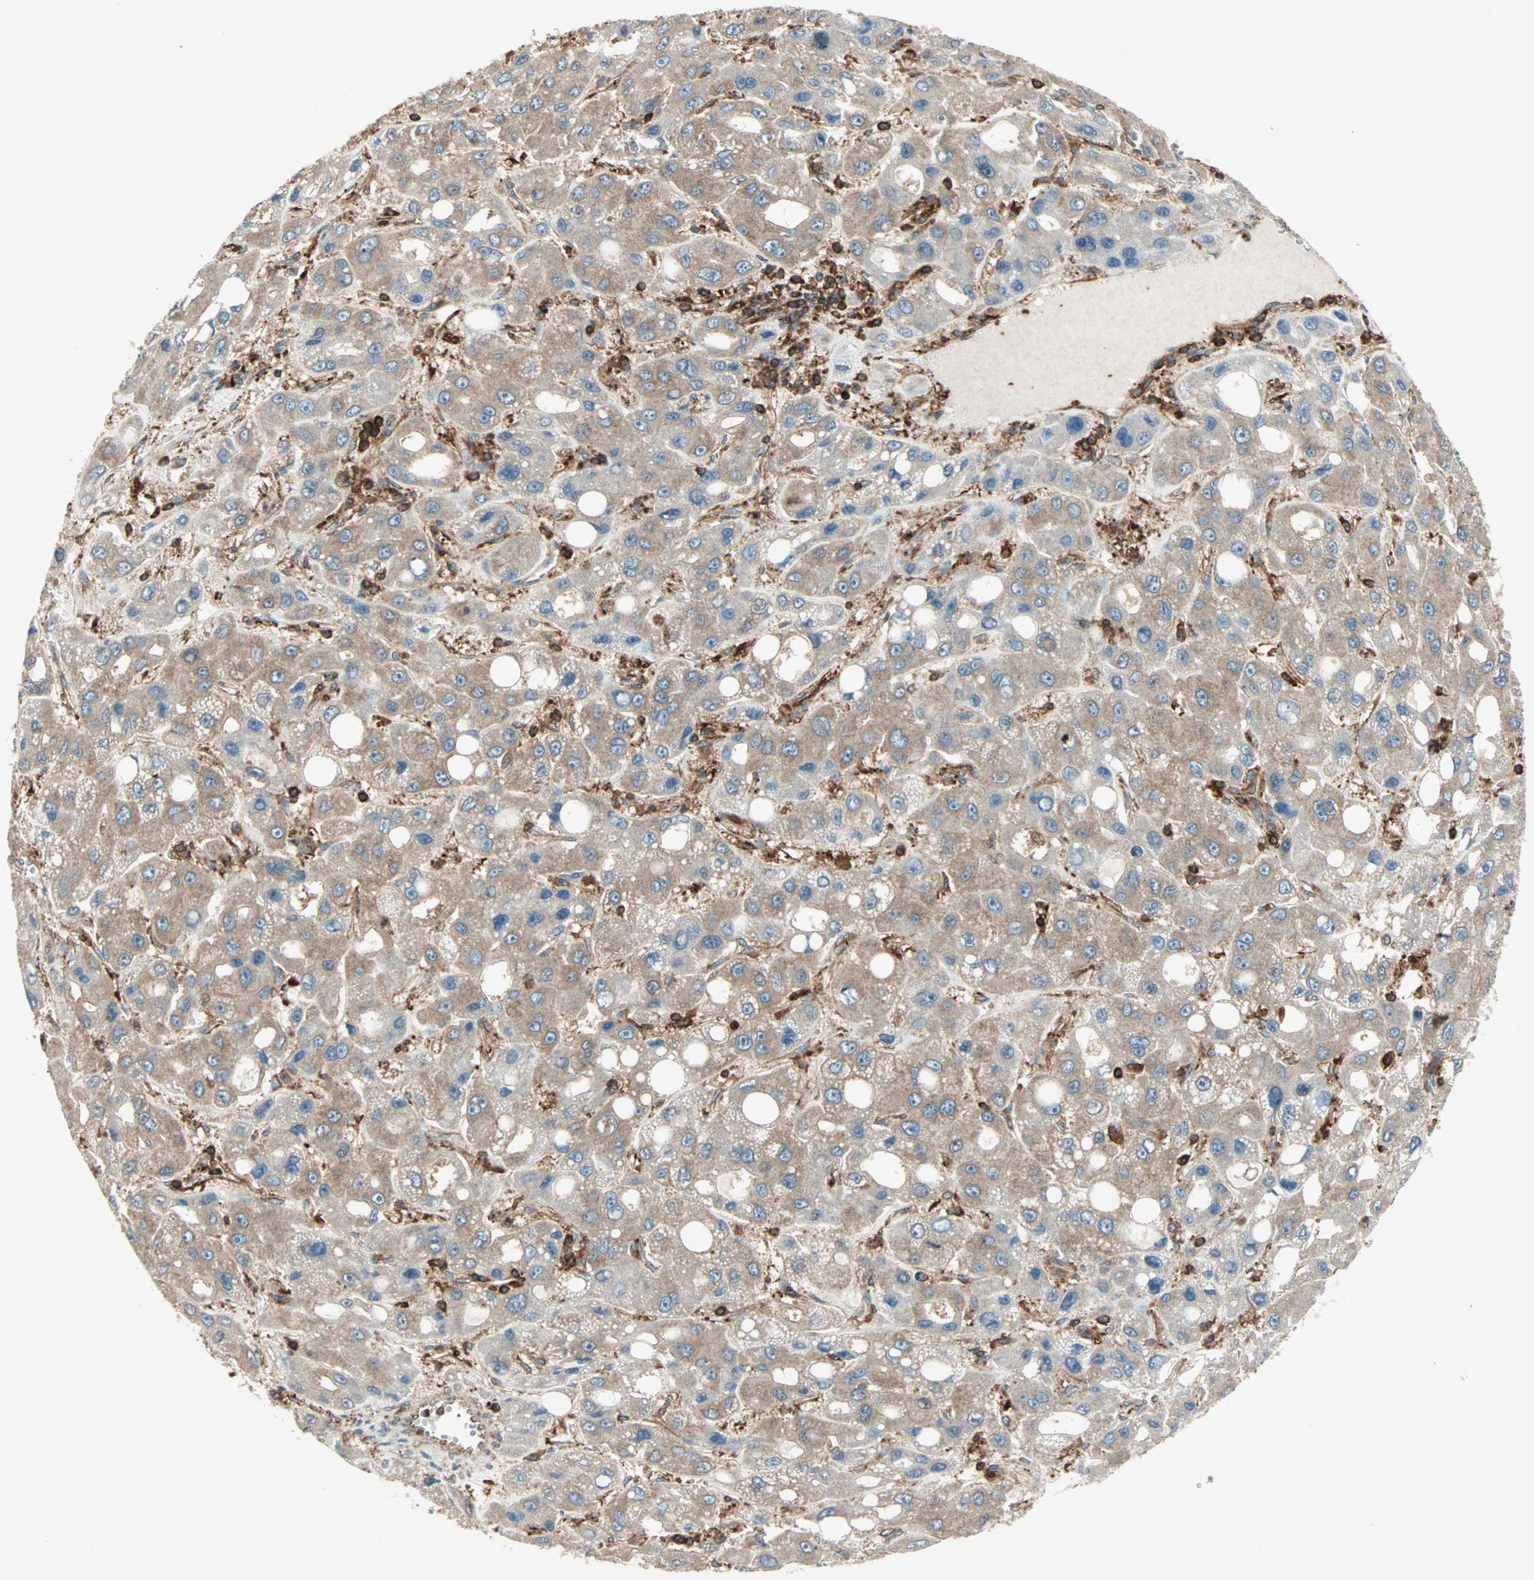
{"staining": {"intensity": "moderate", "quantity": ">75%", "location": "cytoplasmic/membranous"}, "tissue": "liver cancer", "cell_type": "Tumor cells", "image_type": "cancer", "snomed": [{"axis": "morphology", "description": "Carcinoma, Hepatocellular, NOS"}, {"axis": "topography", "description": "Liver"}], "caption": "Protein analysis of liver cancer (hepatocellular carcinoma) tissue shows moderate cytoplasmic/membranous positivity in about >75% of tumor cells.", "gene": "MMP3", "patient": {"sex": "male", "age": 55}}